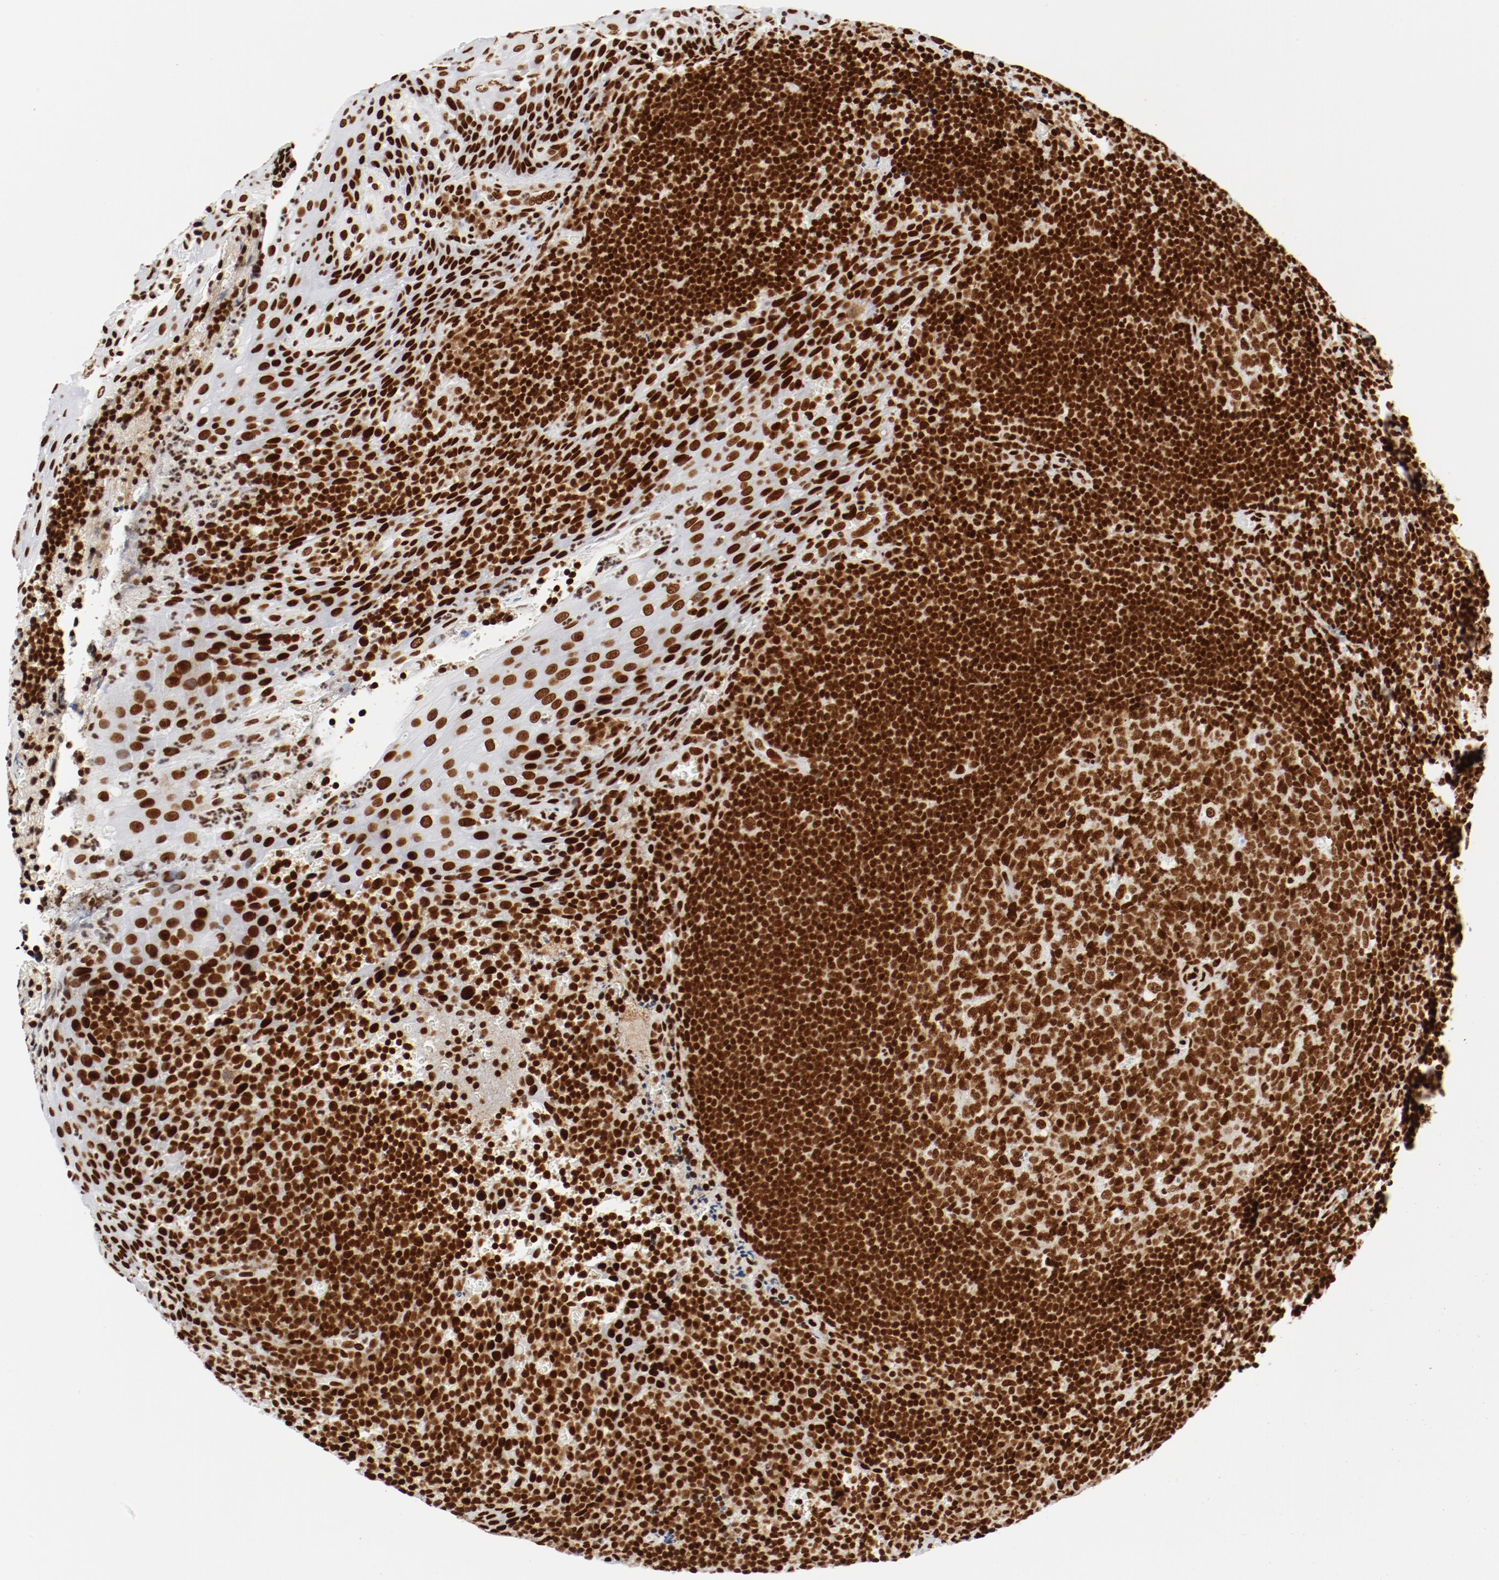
{"staining": {"intensity": "strong", "quantity": ">75%", "location": "nuclear"}, "tissue": "tonsil", "cell_type": "Germinal center cells", "image_type": "normal", "snomed": [{"axis": "morphology", "description": "Normal tissue, NOS"}, {"axis": "topography", "description": "Tonsil"}], "caption": "IHC histopathology image of benign tonsil: human tonsil stained using immunohistochemistry demonstrates high levels of strong protein expression localized specifically in the nuclear of germinal center cells, appearing as a nuclear brown color.", "gene": "CTBP1", "patient": {"sex": "male", "age": 20}}